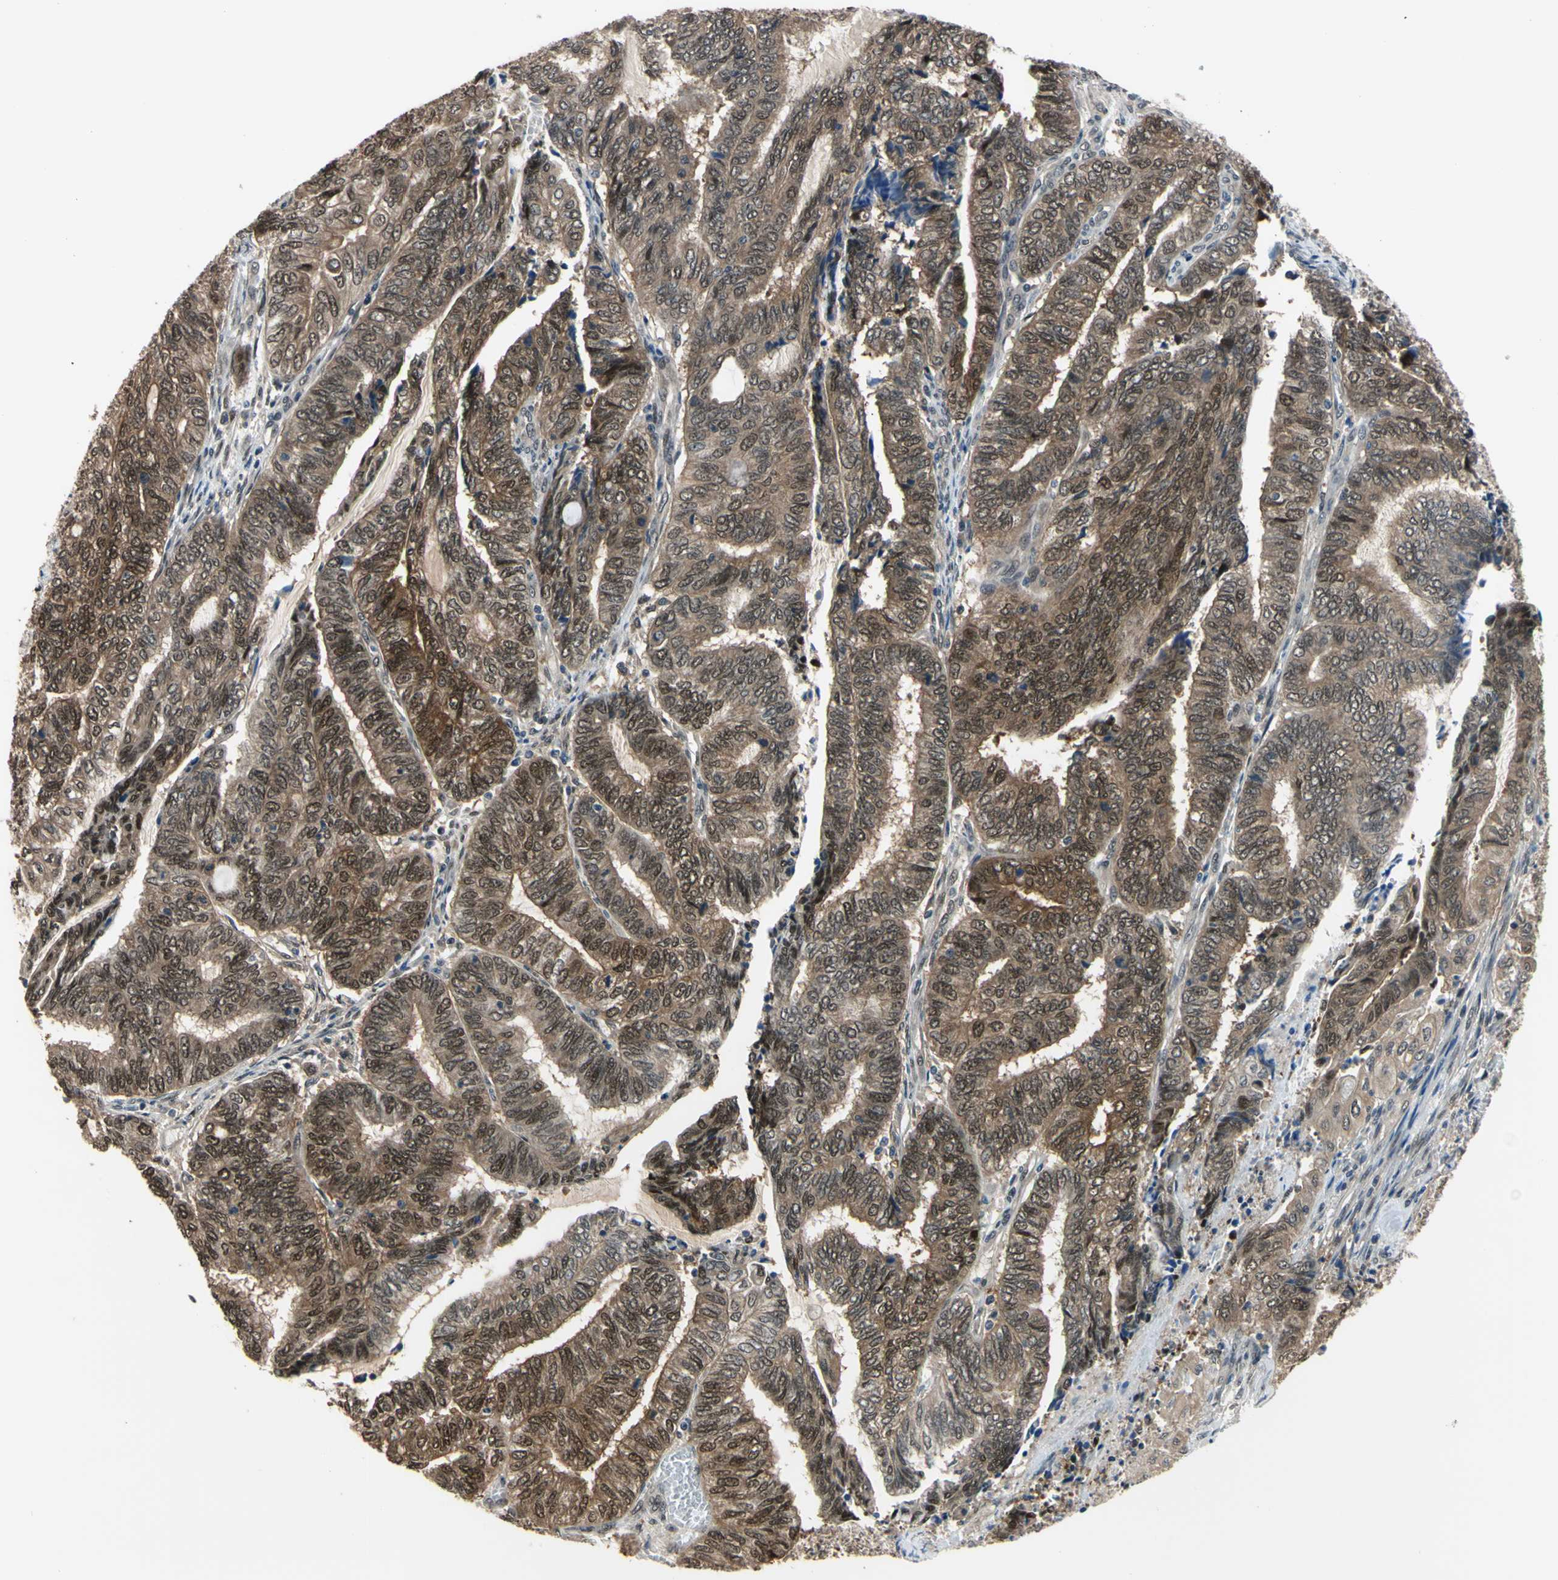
{"staining": {"intensity": "moderate", "quantity": ">75%", "location": "cytoplasmic/membranous,nuclear"}, "tissue": "endometrial cancer", "cell_type": "Tumor cells", "image_type": "cancer", "snomed": [{"axis": "morphology", "description": "Adenocarcinoma, NOS"}, {"axis": "topography", "description": "Uterus"}, {"axis": "topography", "description": "Endometrium"}], "caption": "This is an image of IHC staining of endometrial cancer, which shows moderate positivity in the cytoplasmic/membranous and nuclear of tumor cells.", "gene": "HSPA4", "patient": {"sex": "female", "age": 70}}